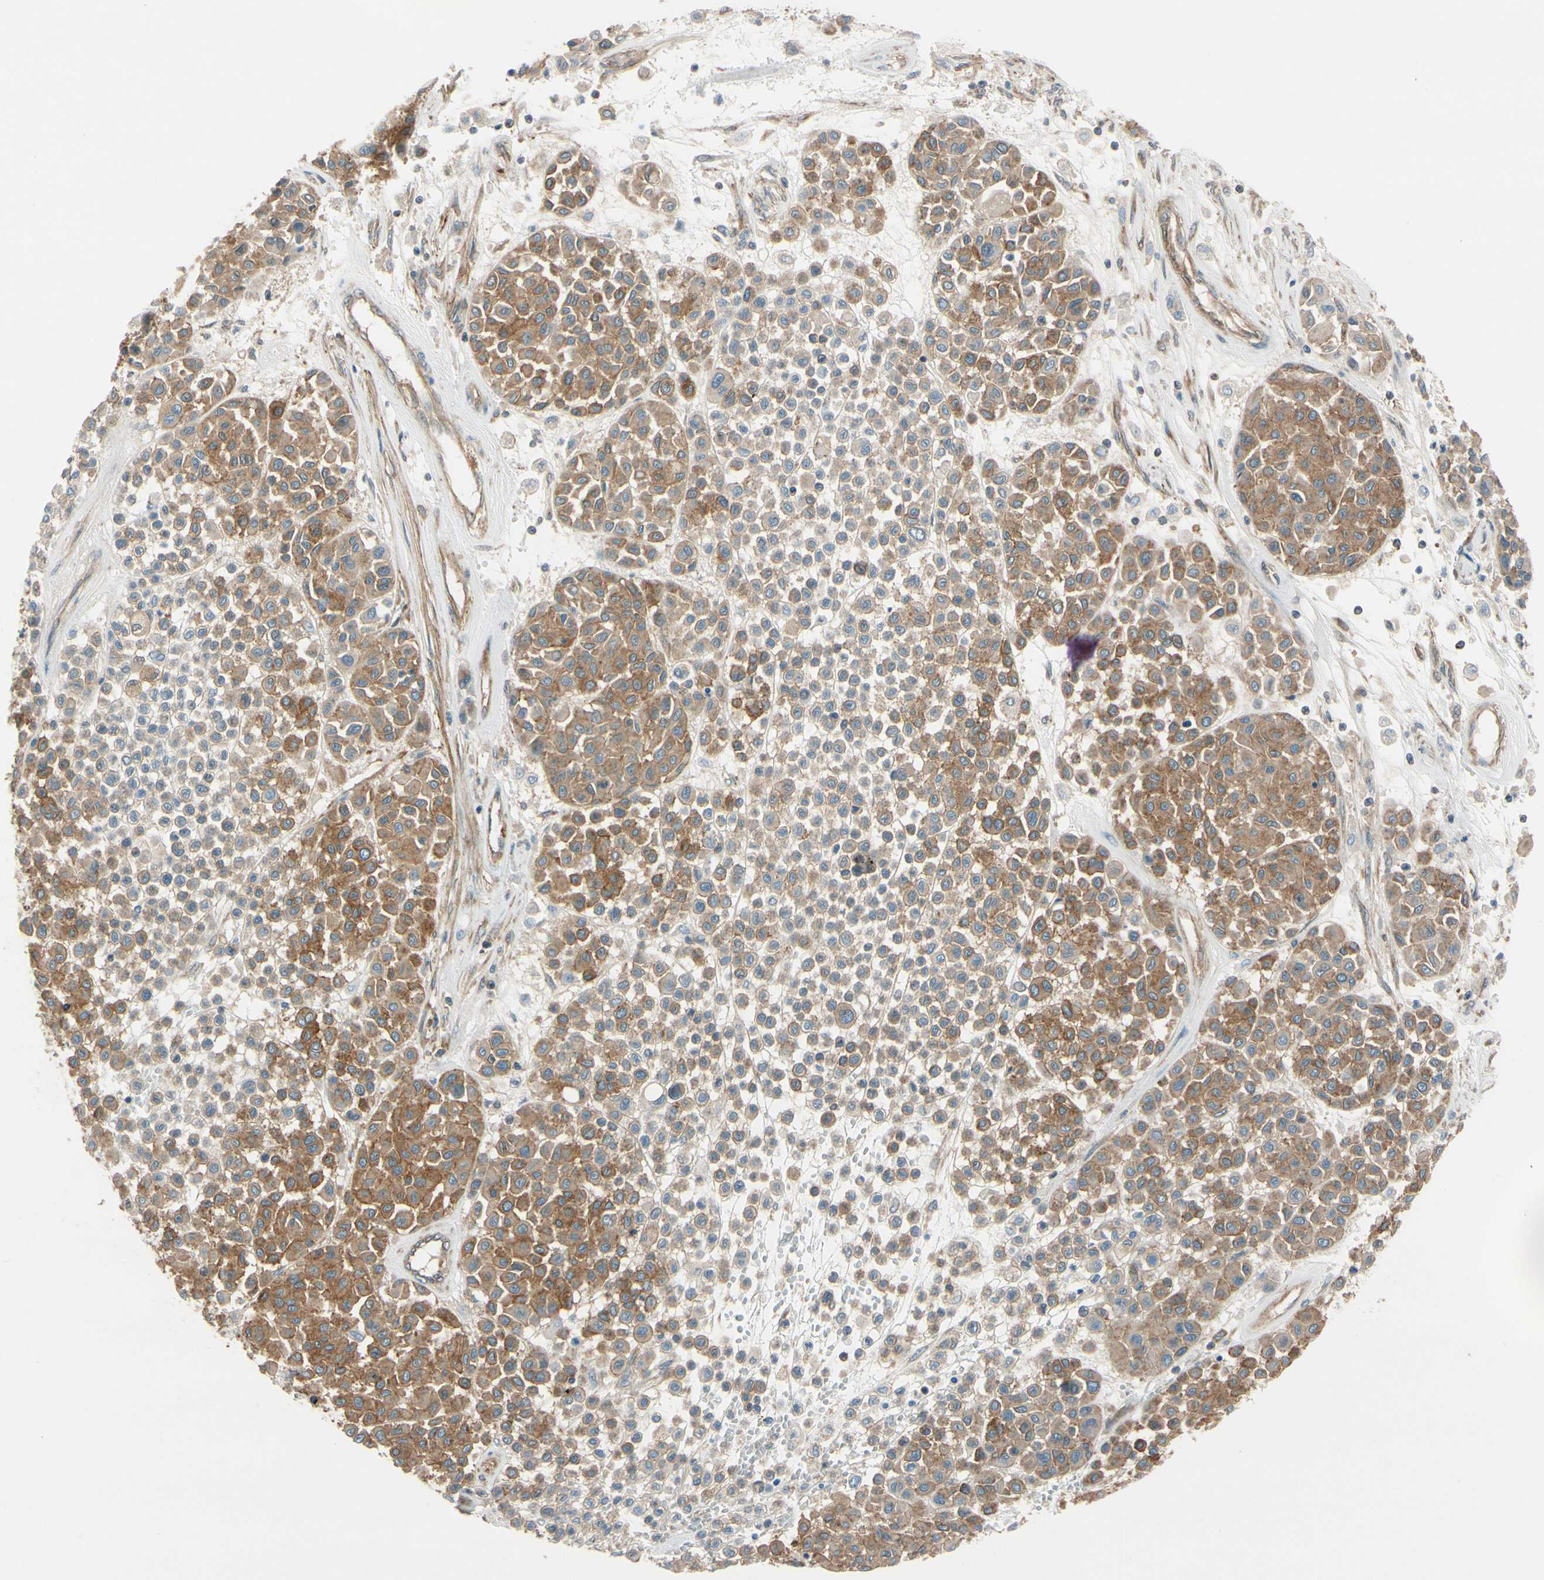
{"staining": {"intensity": "moderate", "quantity": ">75%", "location": "cytoplasmic/membranous"}, "tissue": "melanoma", "cell_type": "Tumor cells", "image_type": "cancer", "snomed": [{"axis": "morphology", "description": "Malignant melanoma, Metastatic site"}, {"axis": "topography", "description": "Soft tissue"}], "caption": "This image displays melanoma stained with immunohistochemistry (IHC) to label a protein in brown. The cytoplasmic/membranous of tumor cells show moderate positivity for the protein. Nuclei are counter-stained blue.", "gene": "EPS15", "patient": {"sex": "male", "age": 41}}